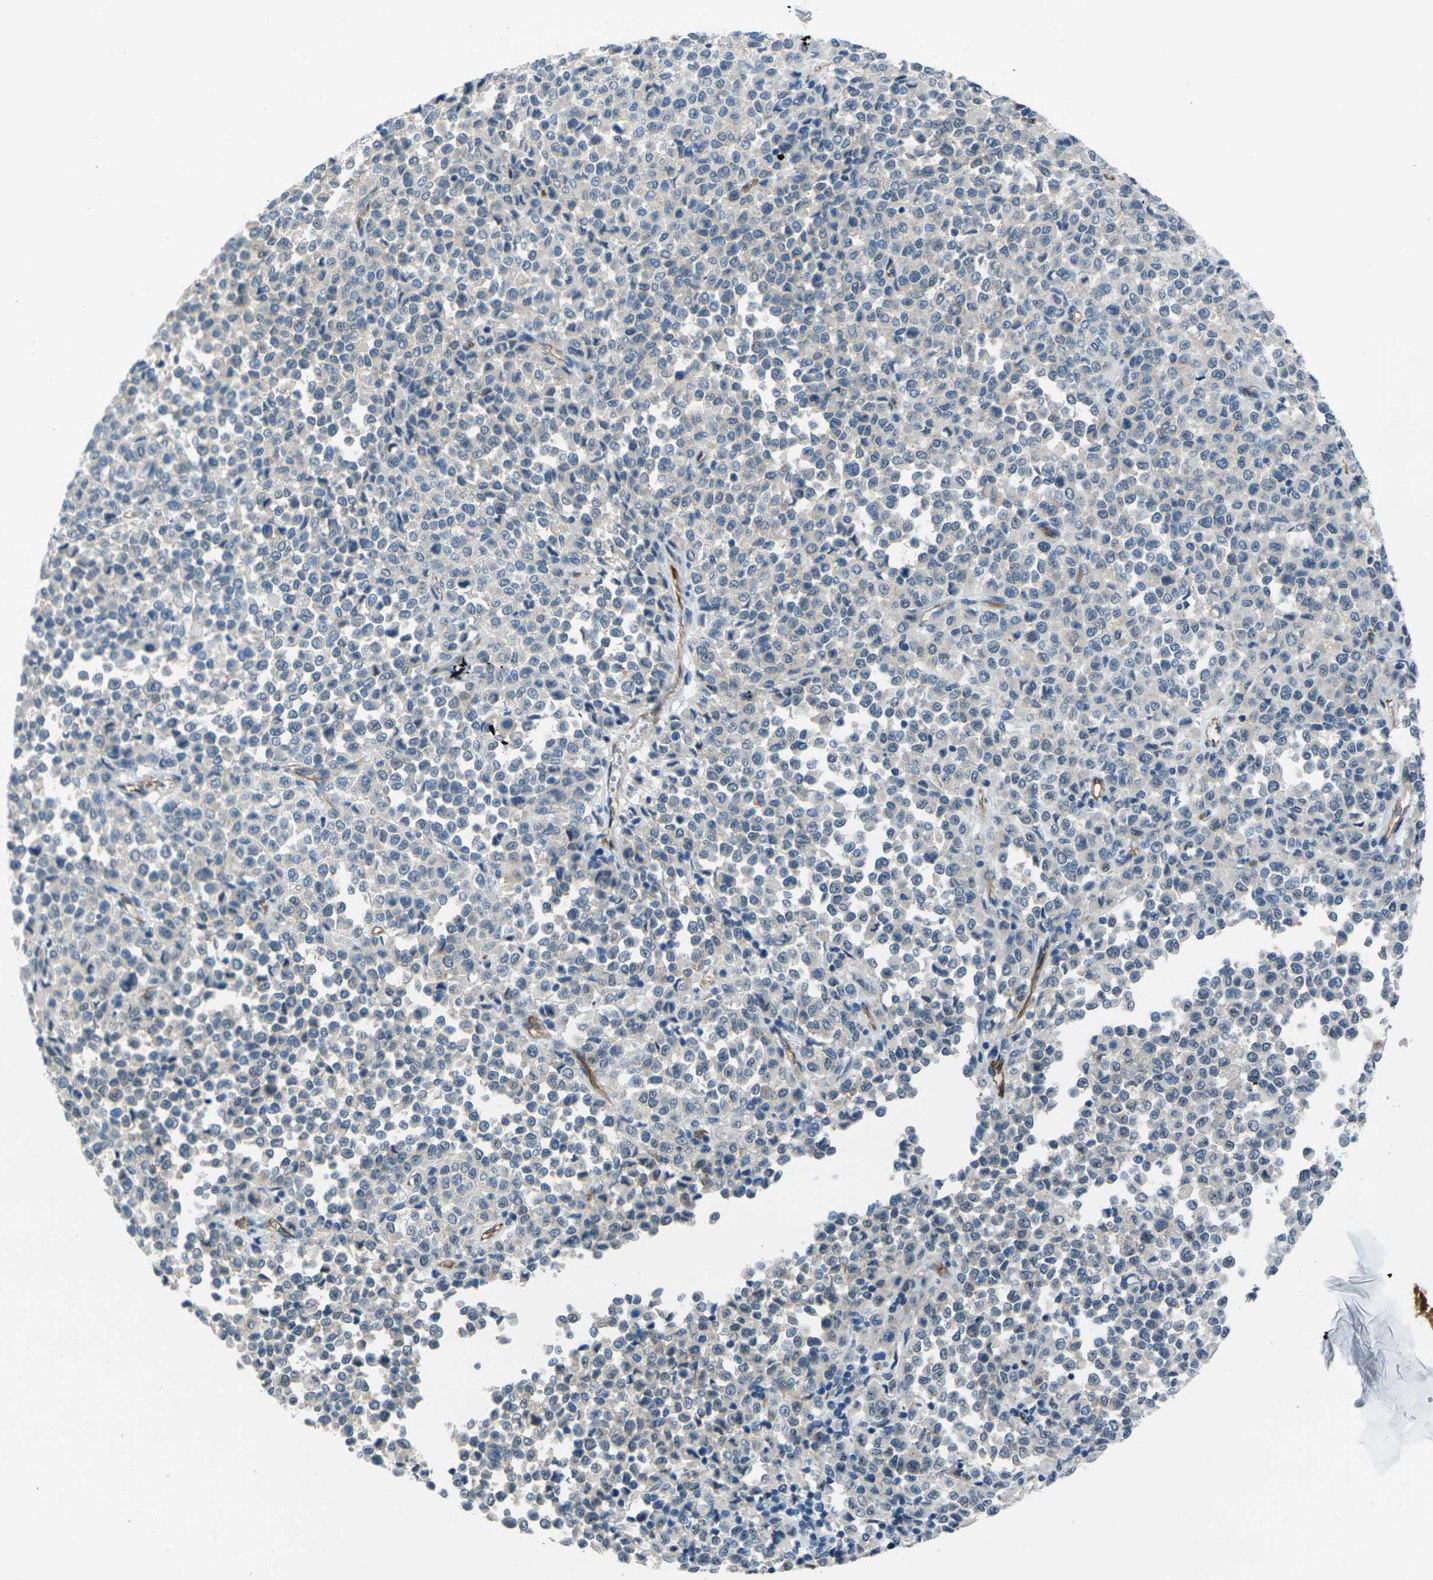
{"staining": {"intensity": "negative", "quantity": "none", "location": "none"}, "tissue": "melanoma", "cell_type": "Tumor cells", "image_type": "cancer", "snomed": [{"axis": "morphology", "description": "Malignant melanoma, Metastatic site"}, {"axis": "topography", "description": "Pancreas"}], "caption": "High power microscopy histopathology image of an immunohistochemistry histopathology image of malignant melanoma (metastatic site), revealing no significant expression in tumor cells.", "gene": "HSPA12B", "patient": {"sex": "female", "age": 30}}